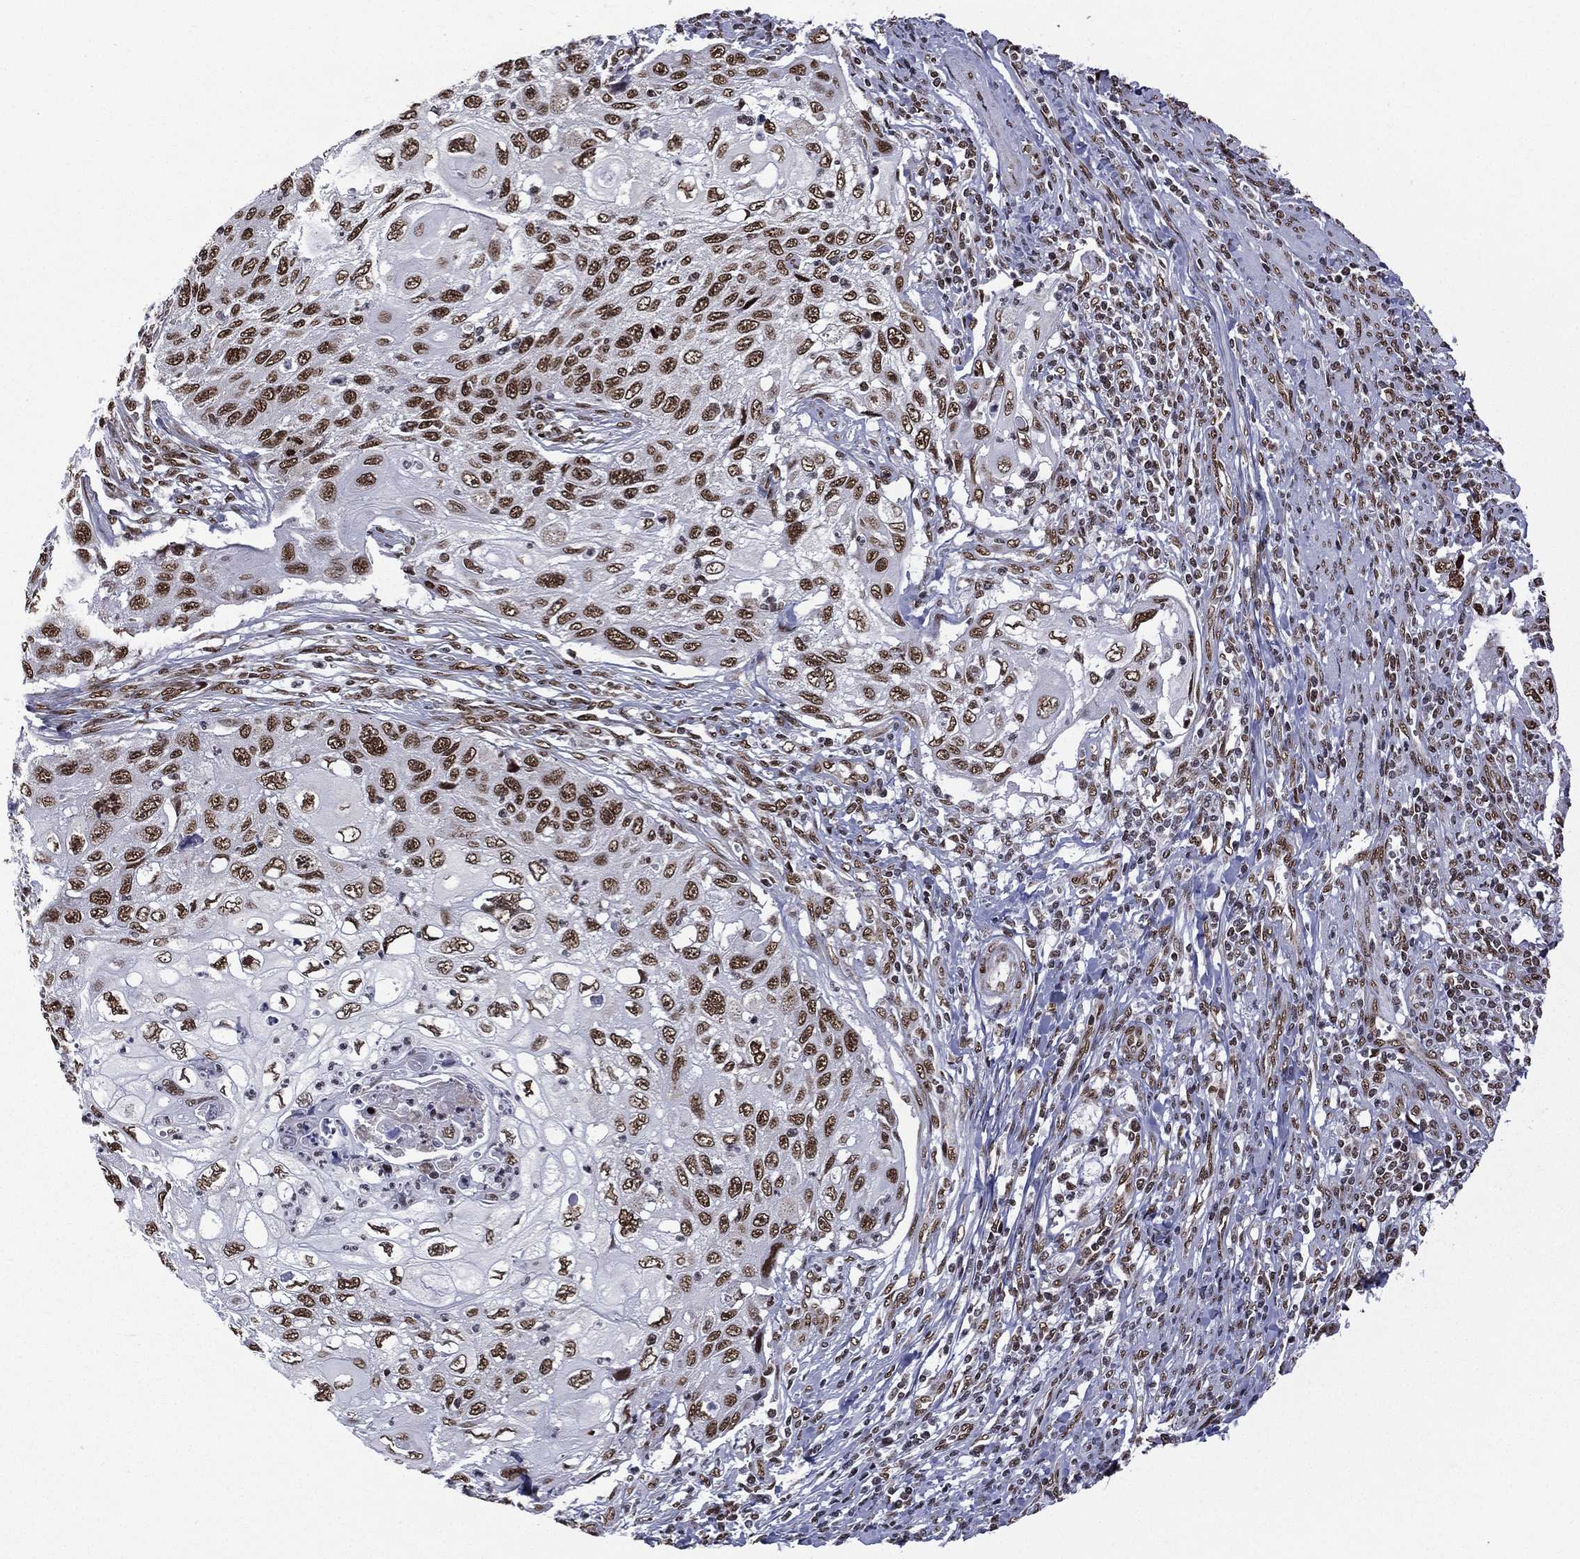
{"staining": {"intensity": "strong", "quantity": ">75%", "location": "nuclear"}, "tissue": "cervical cancer", "cell_type": "Tumor cells", "image_type": "cancer", "snomed": [{"axis": "morphology", "description": "Squamous cell carcinoma, NOS"}, {"axis": "topography", "description": "Cervix"}], "caption": "Protein staining demonstrates strong nuclear expression in about >75% of tumor cells in cervical cancer (squamous cell carcinoma).", "gene": "C5orf24", "patient": {"sex": "female", "age": 70}}